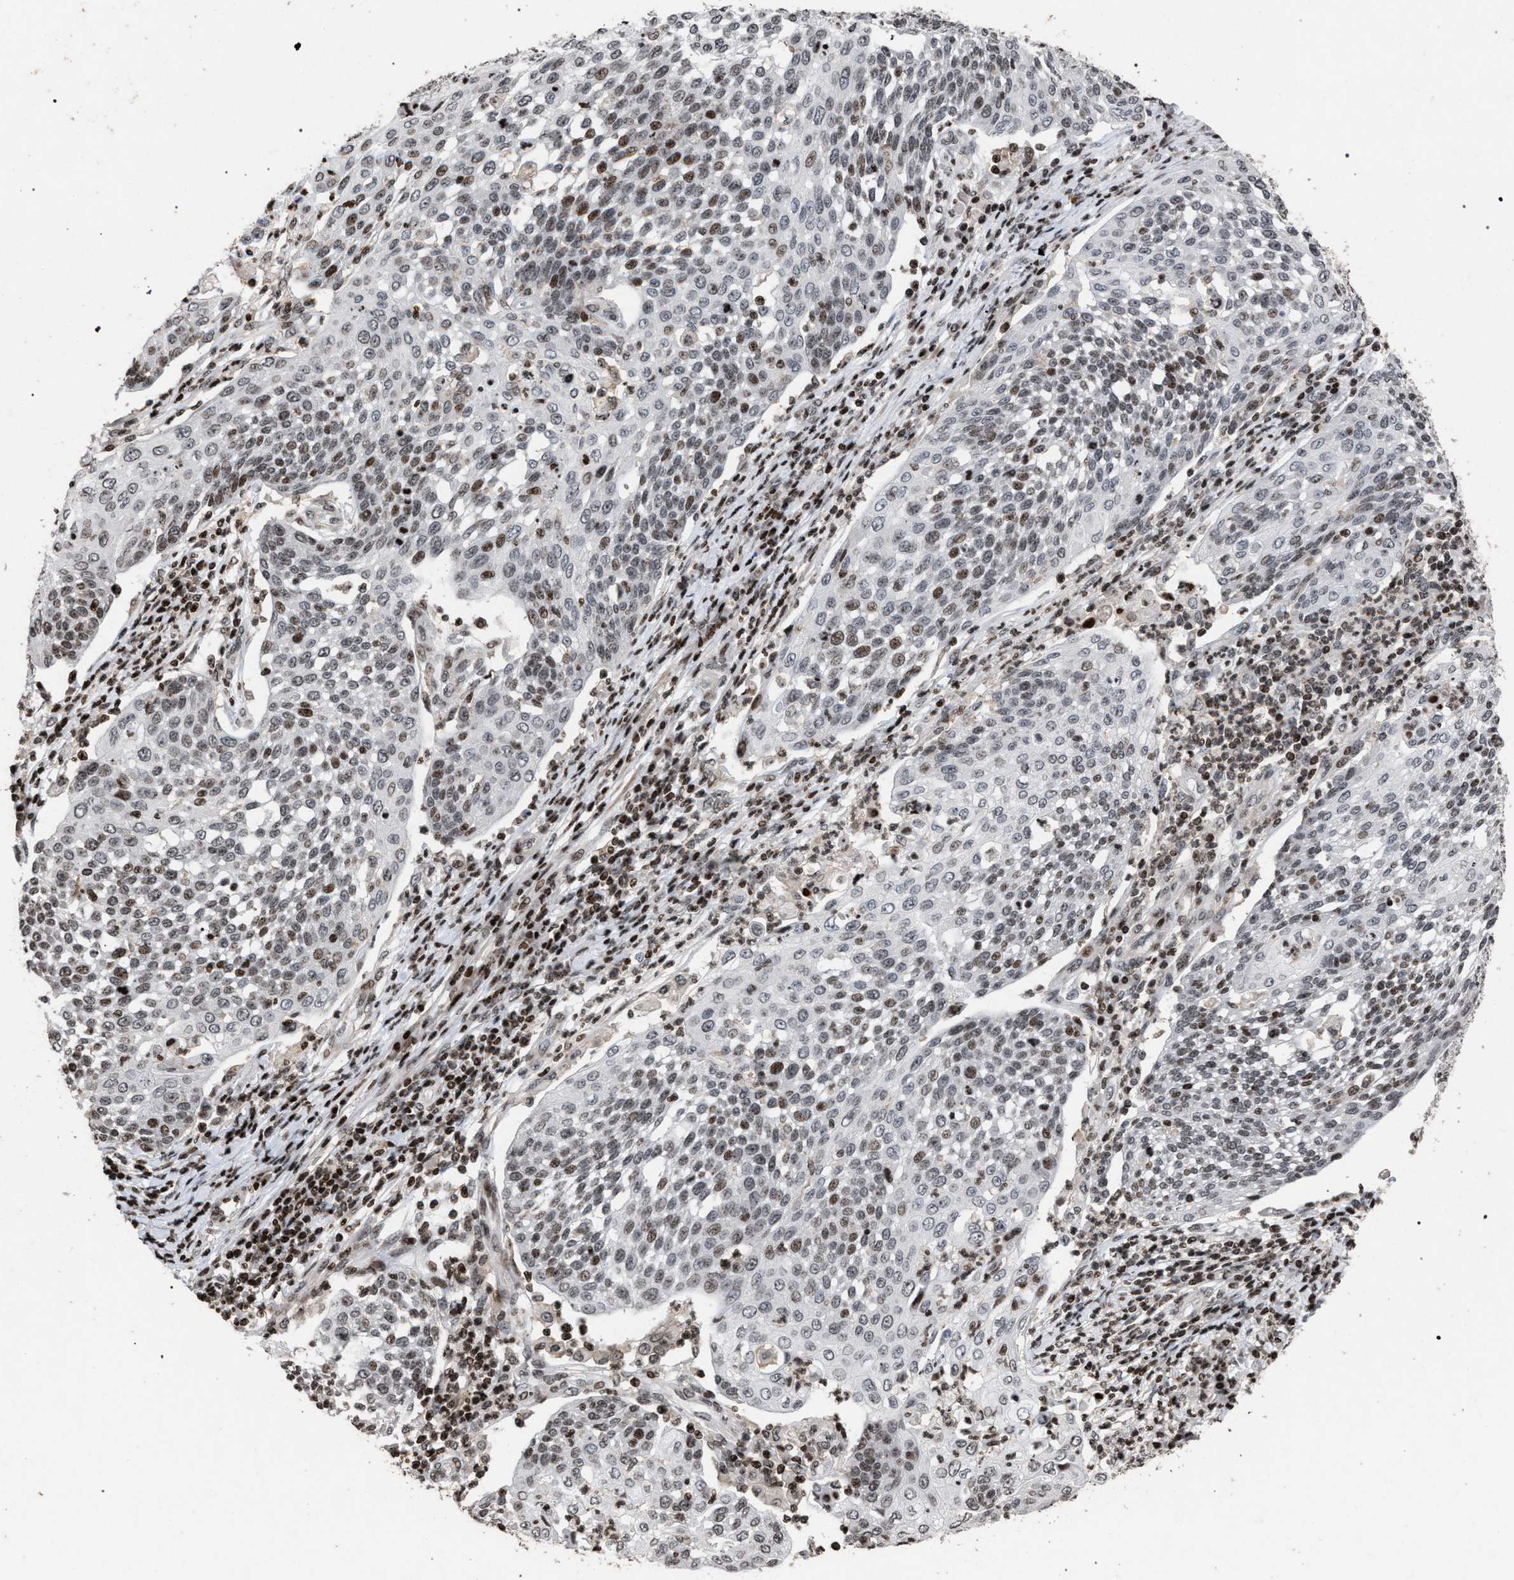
{"staining": {"intensity": "moderate", "quantity": ">75%", "location": "nuclear"}, "tissue": "cervical cancer", "cell_type": "Tumor cells", "image_type": "cancer", "snomed": [{"axis": "morphology", "description": "Squamous cell carcinoma, NOS"}, {"axis": "topography", "description": "Cervix"}], "caption": "Tumor cells display medium levels of moderate nuclear staining in approximately >75% of cells in human cervical cancer (squamous cell carcinoma). The protein of interest is shown in brown color, while the nuclei are stained blue.", "gene": "FOXD3", "patient": {"sex": "female", "age": 34}}